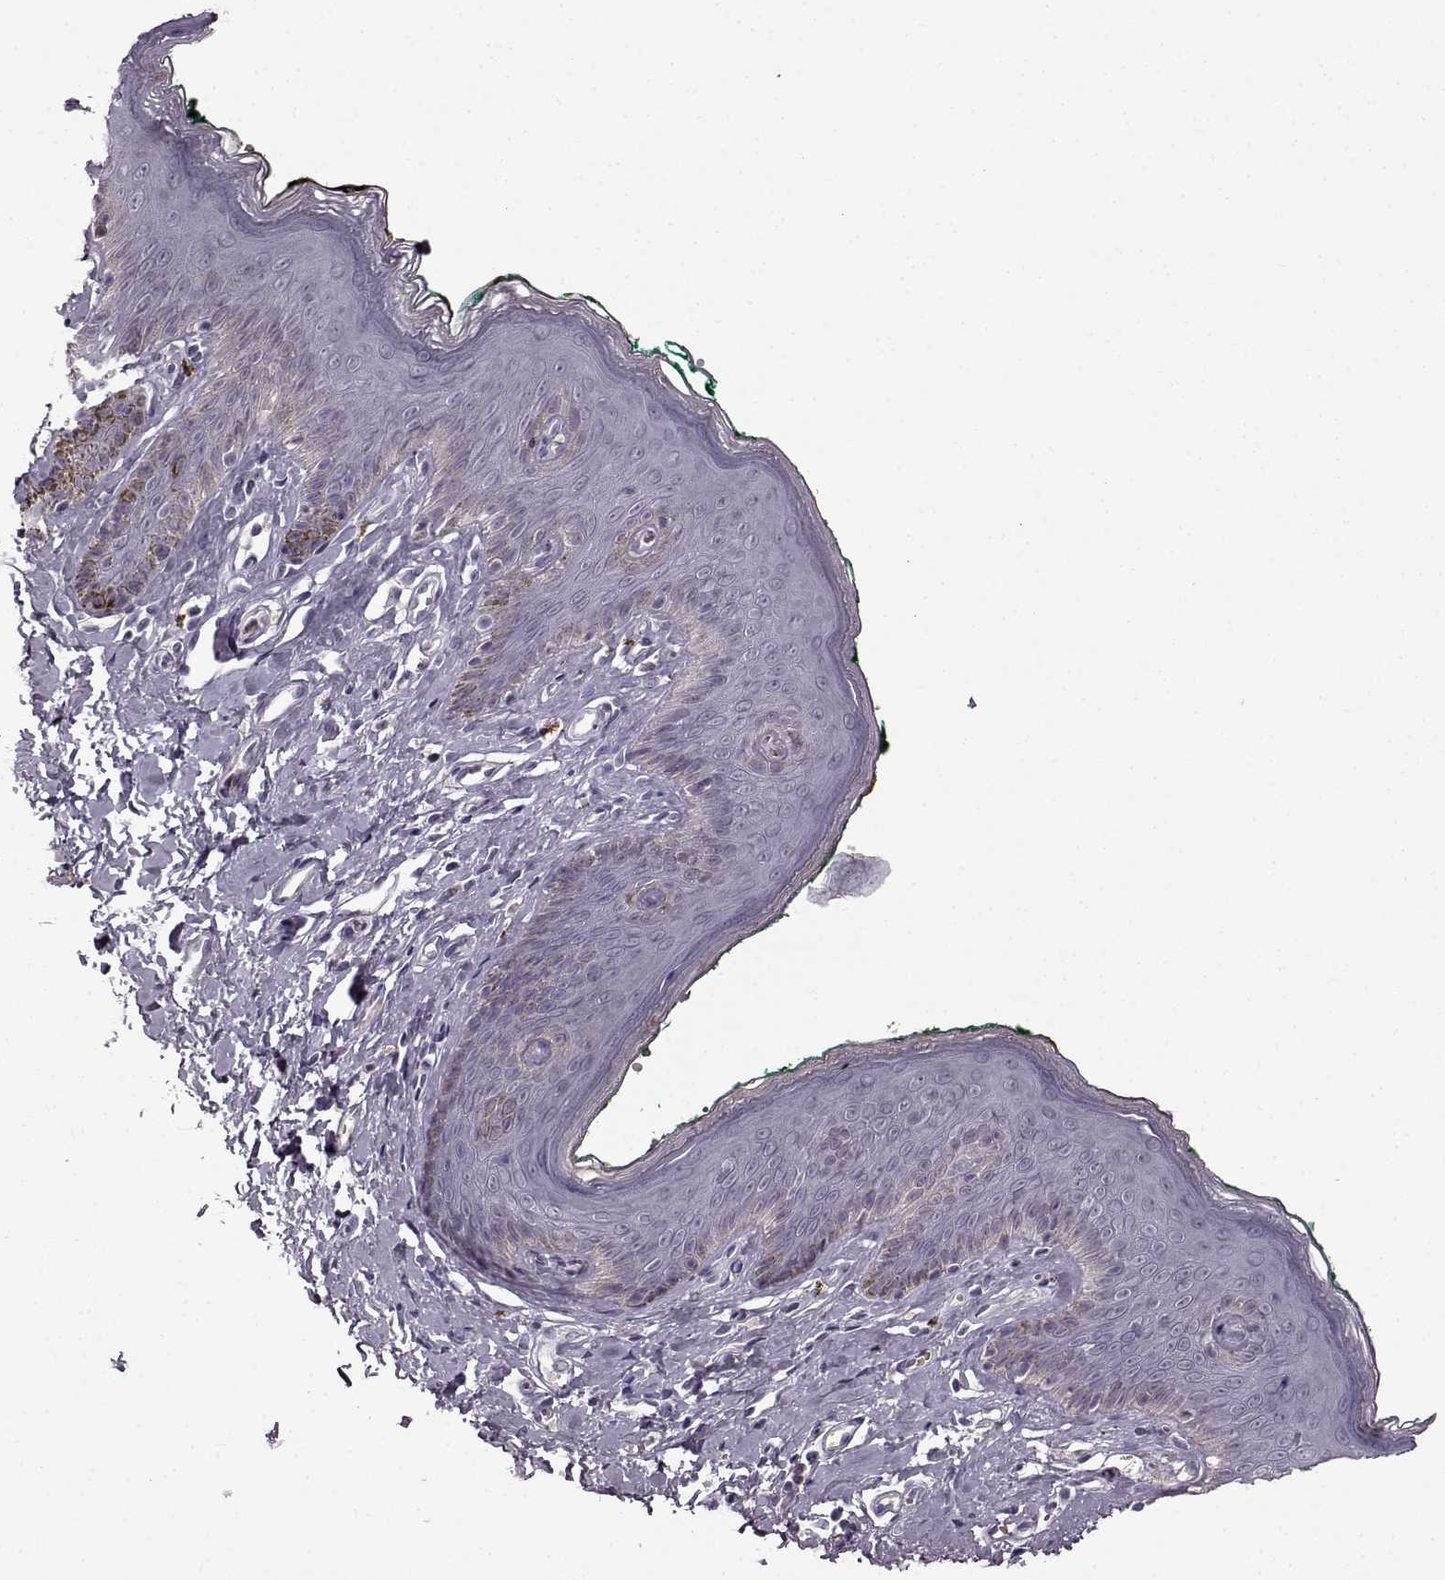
{"staining": {"intensity": "negative", "quantity": "none", "location": "none"}, "tissue": "skin", "cell_type": "Epidermal cells", "image_type": "normal", "snomed": [{"axis": "morphology", "description": "Normal tissue, NOS"}, {"axis": "topography", "description": "Vulva"}], "caption": "This is an immunohistochemistry (IHC) micrograph of normal skin. There is no staining in epidermal cells.", "gene": "CNGA3", "patient": {"sex": "female", "age": 66}}